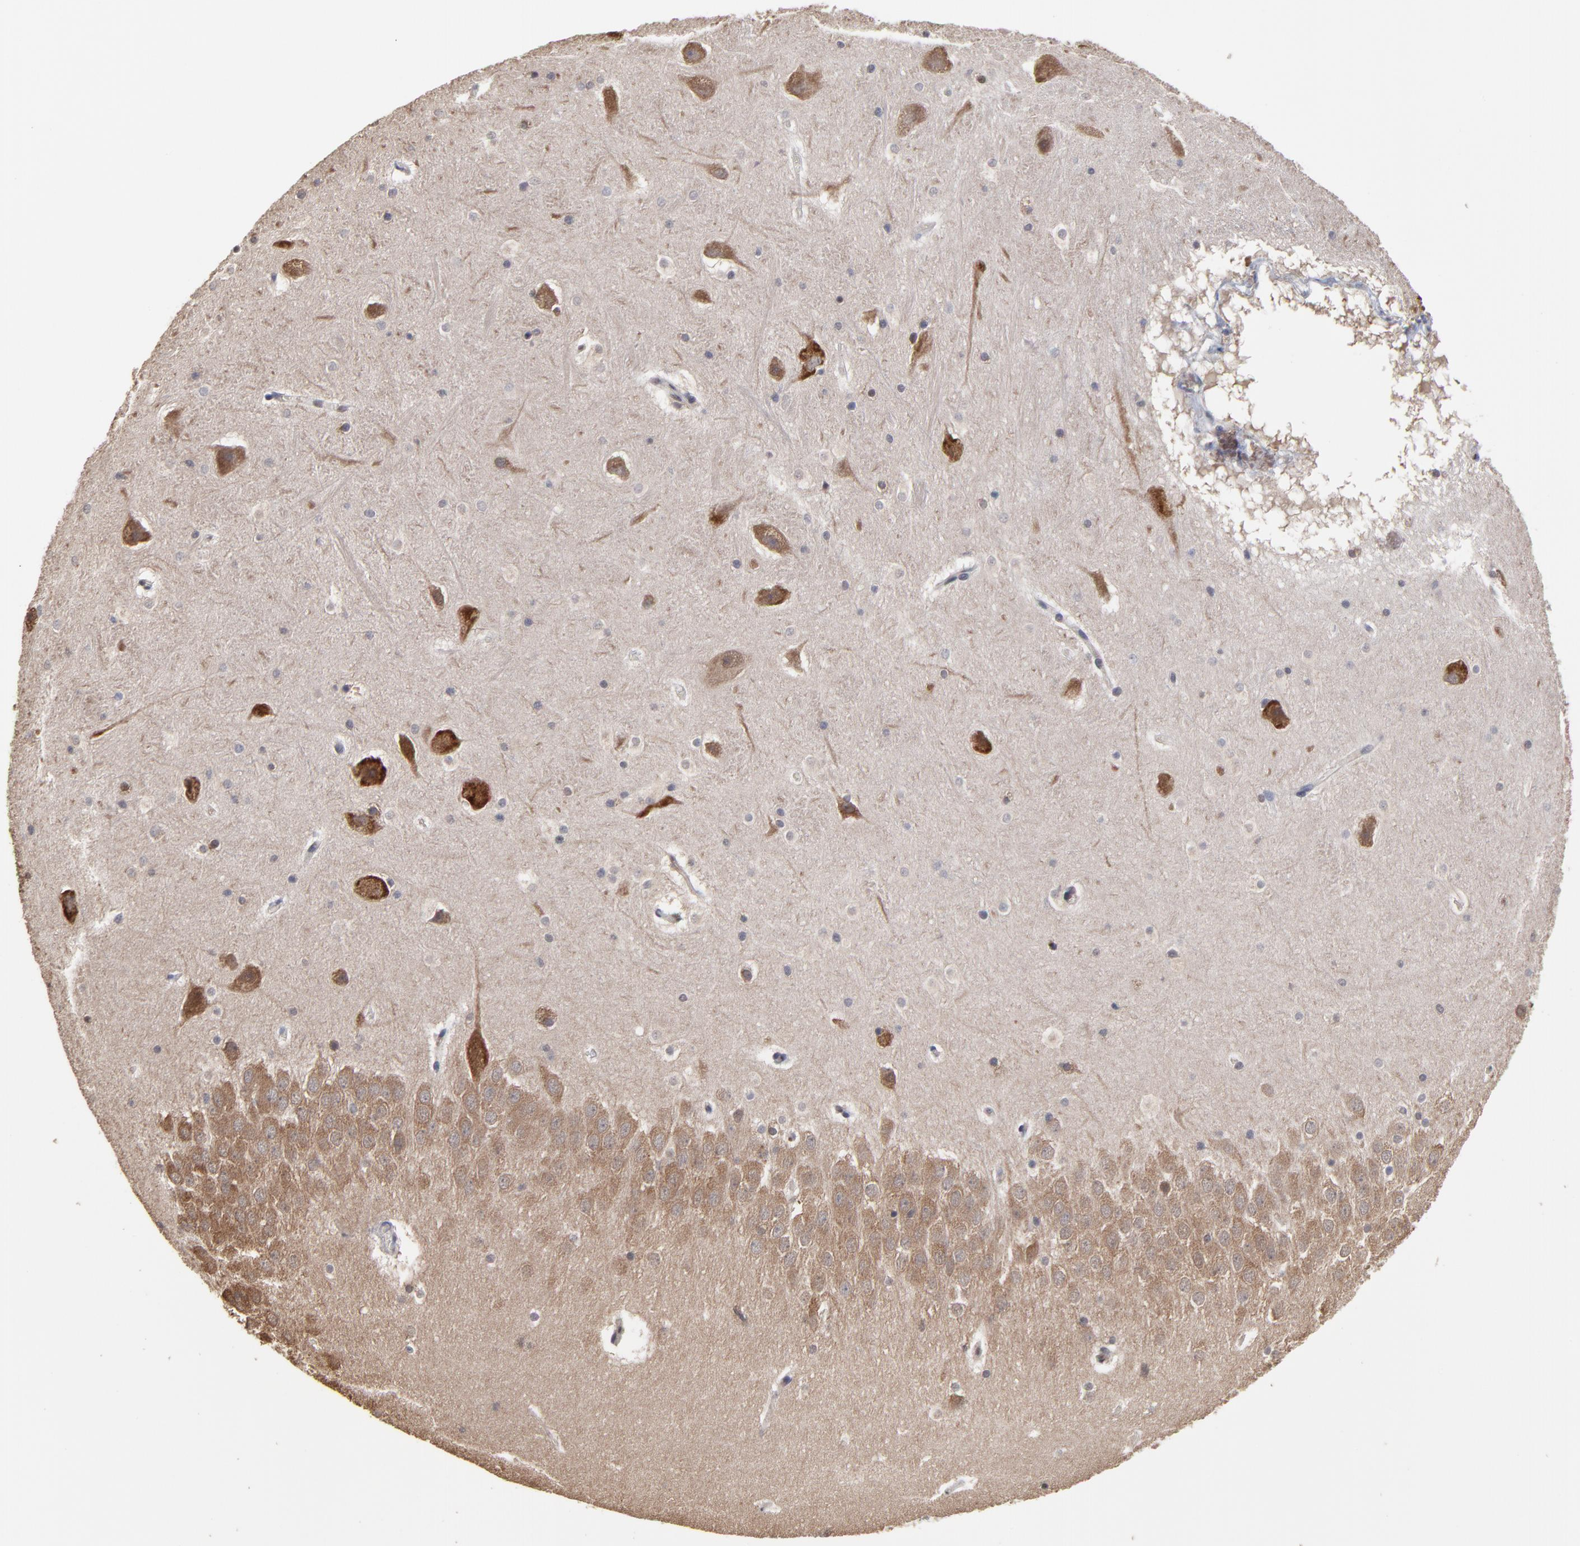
{"staining": {"intensity": "weak", "quantity": "25%-75%", "location": "cytoplasmic/membranous"}, "tissue": "hippocampus", "cell_type": "Glial cells", "image_type": "normal", "snomed": [{"axis": "morphology", "description": "Normal tissue, NOS"}, {"axis": "topography", "description": "Hippocampus"}], "caption": "Brown immunohistochemical staining in benign hippocampus displays weak cytoplasmic/membranous positivity in approximately 25%-75% of glial cells. (Stains: DAB in brown, nuclei in blue, Microscopy: brightfield microscopy at high magnification).", "gene": "CCT2", "patient": {"sex": "male", "age": 45}}